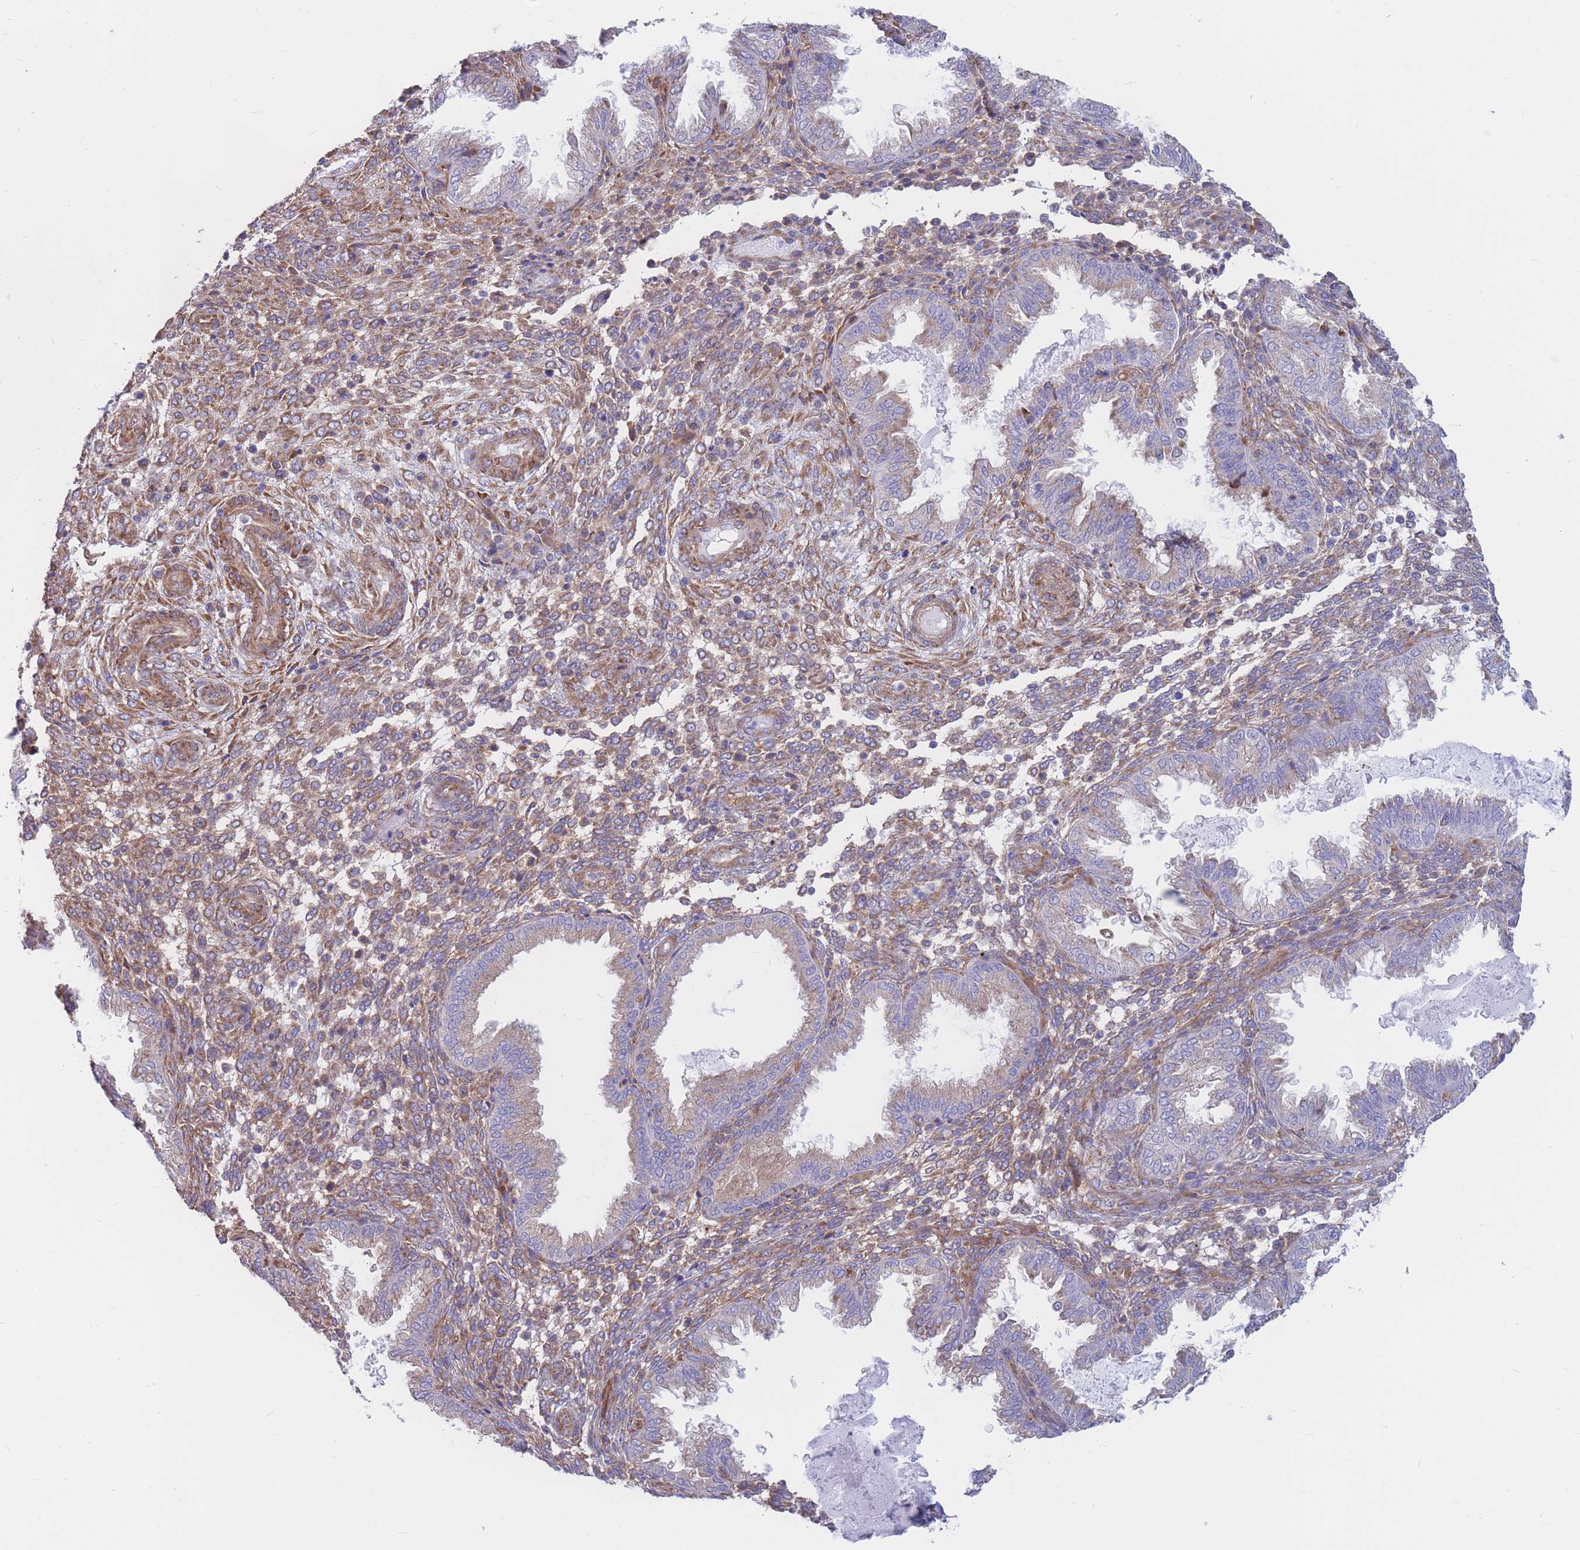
{"staining": {"intensity": "moderate", "quantity": ">75%", "location": "cytoplasmic/membranous"}, "tissue": "endometrium", "cell_type": "Cells in endometrial stroma", "image_type": "normal", "snomed": [{"axis": "morphology", "description": "Normal tissue, NOS"}, {"axis": "topography", "description": "Endometrium"}], "caption": "The immunohistochemical stain labels moderate cytoplasmic/membranous expression in cells in endometrial stroma of benign endometrium.", "gene": "RPL8", "patient": {"sex": "female", "age": 33}}